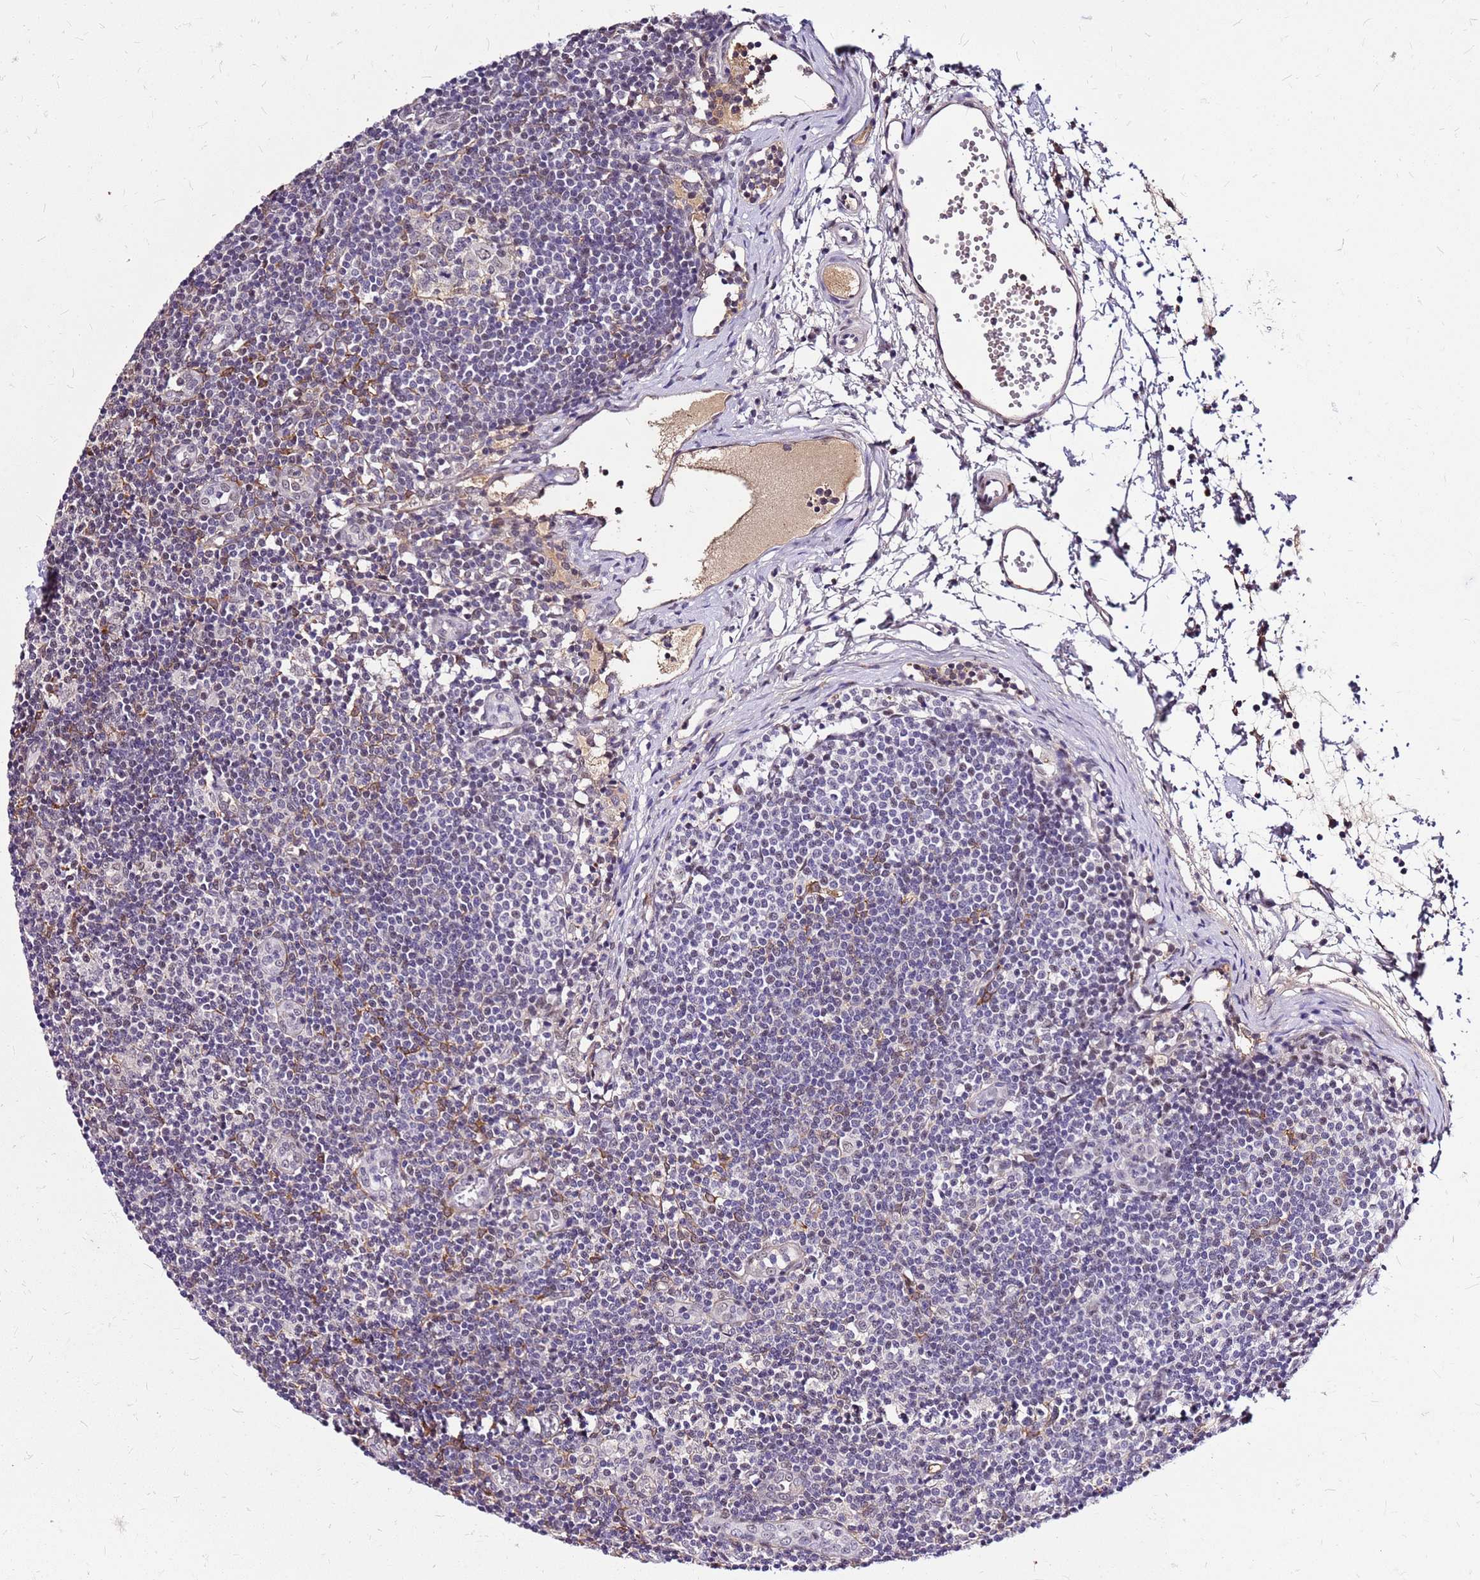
{"staining": {"intensity": "negative", "quantity": "none", "location": "none"}, "tissue": "lymph node", "cell_type": "Germinal center cells", "image_type": "normal", "snomed": [{"axis": "morphology", "description": "Normal tissue, NOS"}, {"axis": "topography", "description": "Lymph node"}], "caption": "DAB (3,3'-diaminobenzidine) immunohistochemical staining of unremarkable human lymph node displays no significant positivity in germinal center cells.", "gene": "ALDH1A3", "patient": {"sex": "female", "age": 37}}